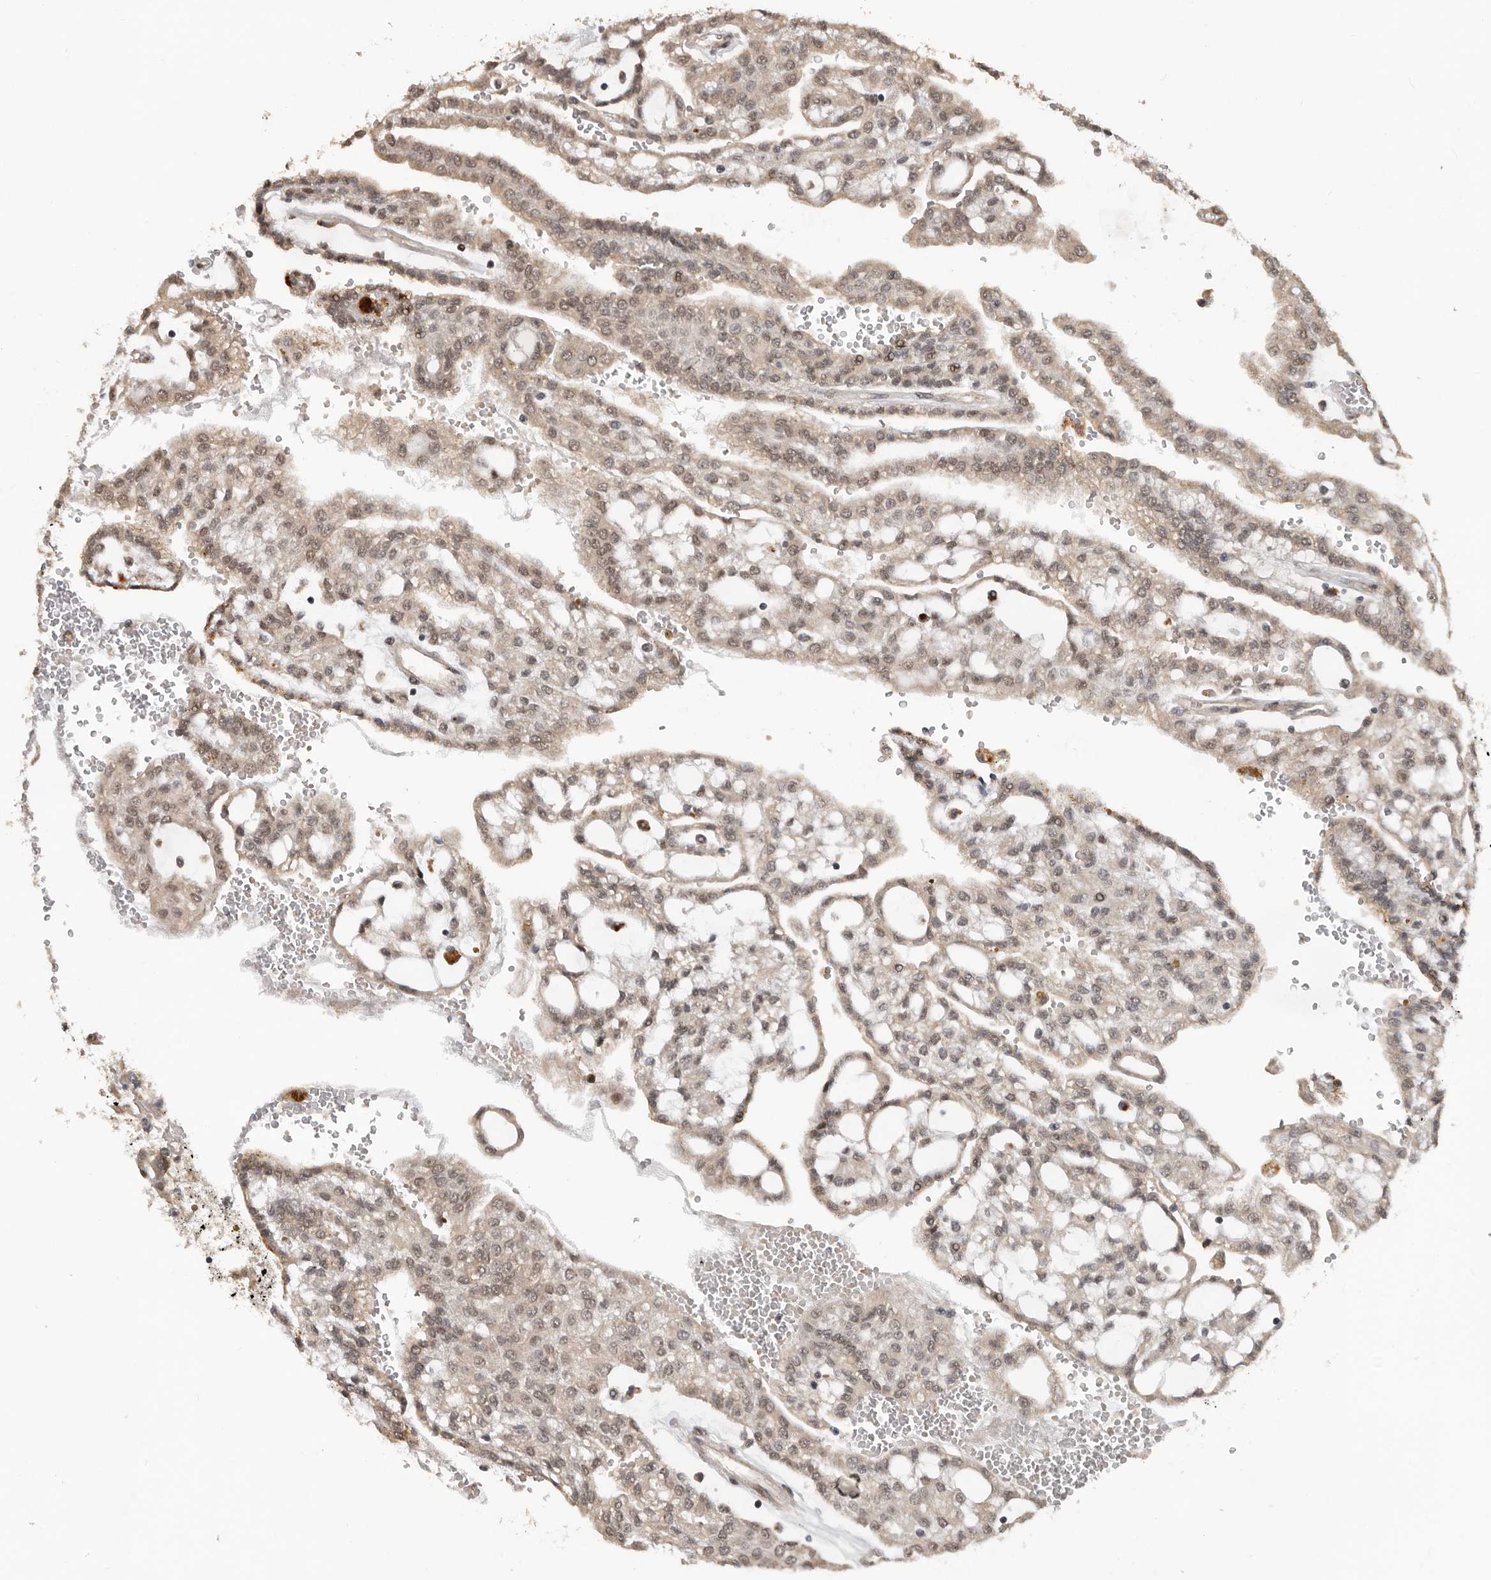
{"staining": {"intensity": "moderate", "quantity": ">75%", "location": "nuclear"}, "tissue": "renal cancer", "cell_type": "Tumor cells", "image_type": "cancer", "snomed": [{"axis": "morphology", "description": "Adenocarcinoma, NOS"}, {"axis": "topography", "description": "Kidney"}], "caption": "Adenocarcinoma (renal) tissue reveals moderate nuclear positivity in about >75% of tumor cells, visualized by immunohistochemistry.", "gene": "HENMT1", "patient": {"sex": "male", "age": 63}}